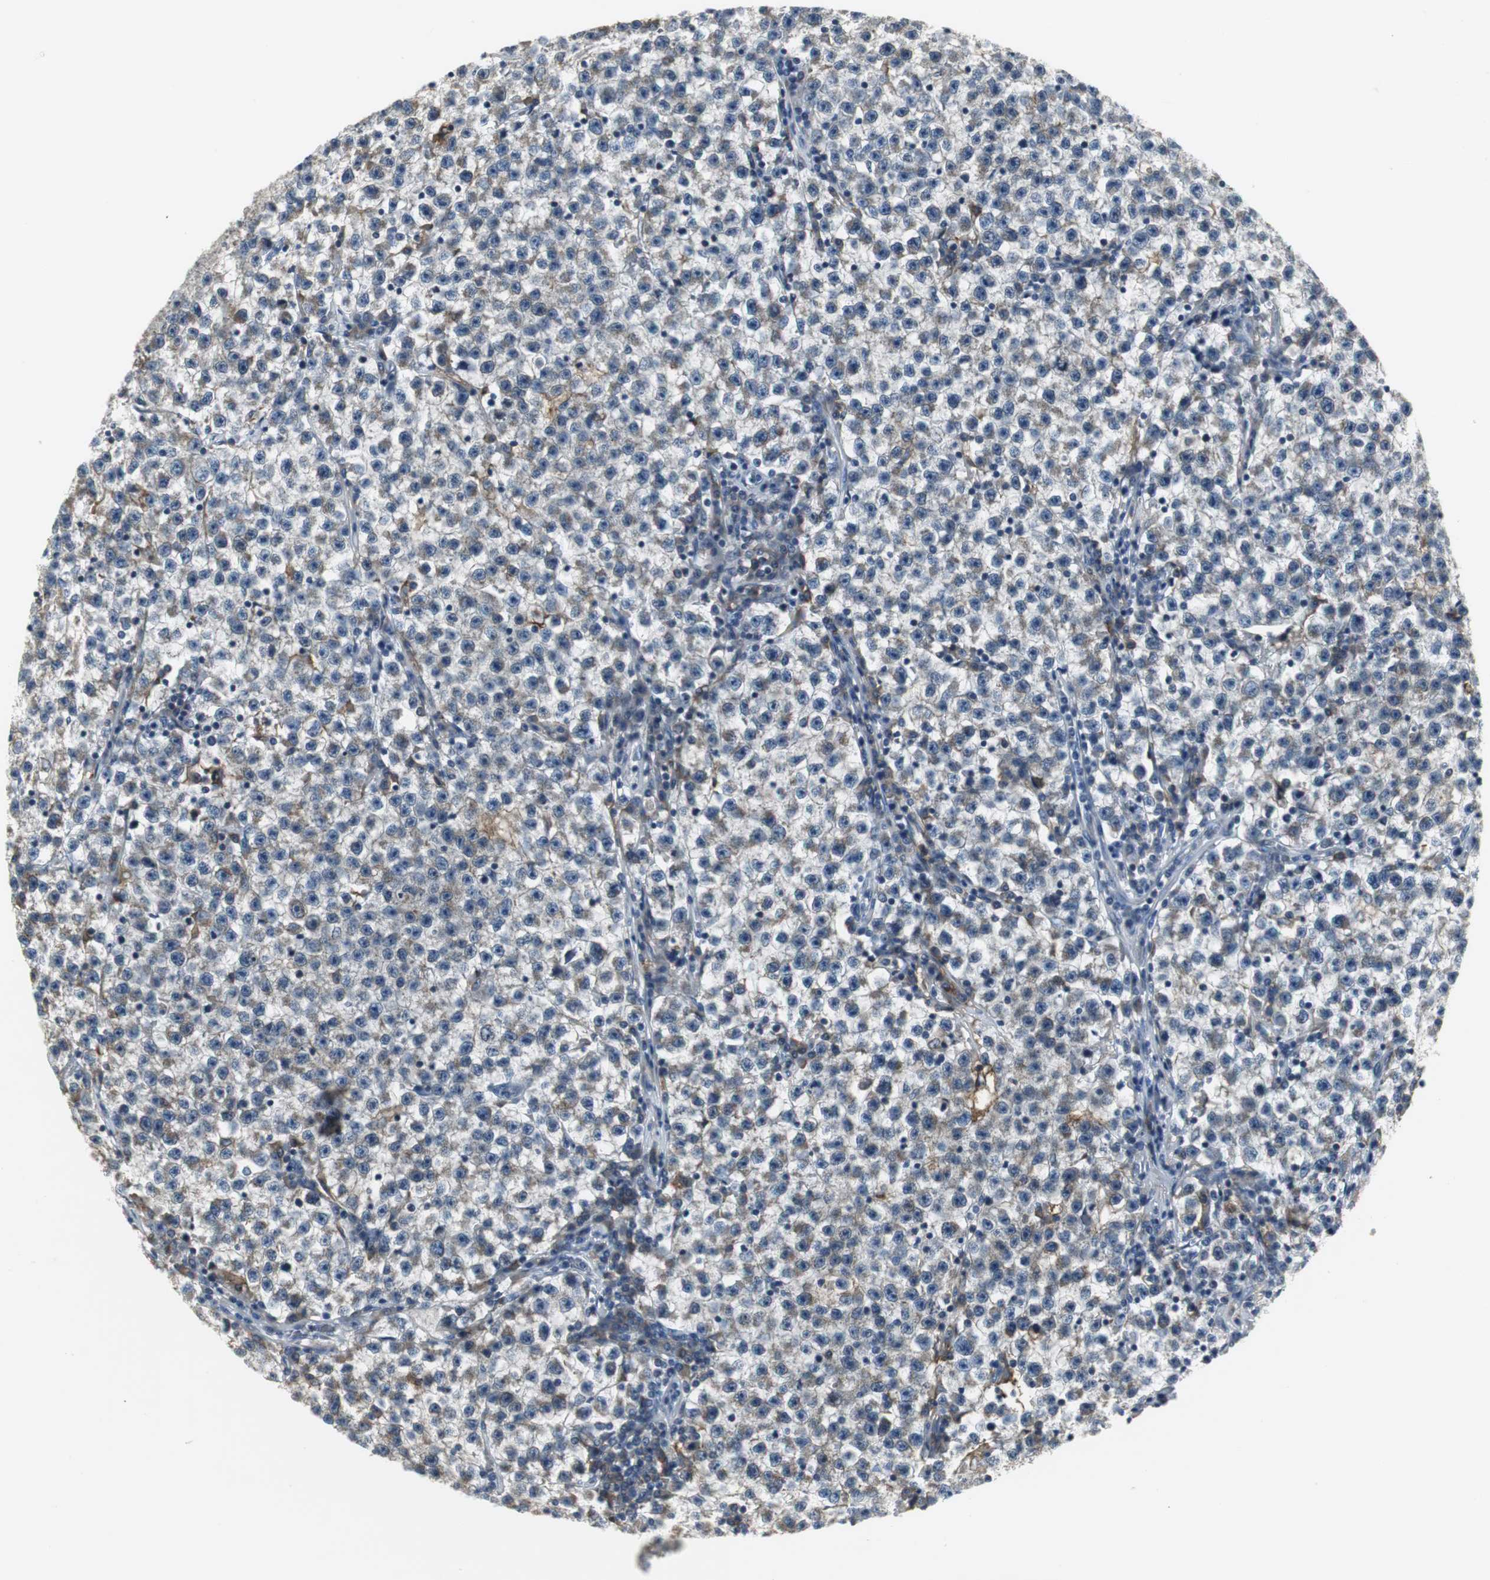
{"staining": {"intensity": "weak", "quantity": "25%-75%", "location": "cytoplasmic/membranous"}, "tissue": "testis cancer", "cell_type": "Tumor cells", "image_type": "cancer", "snomed": [{"axis": "morphology", "description": "Seminoma, NOS"}, {"axis": "topography", "description": "Testis"}], "caption": "Tumor cells exhibit low levels of weak cytoplasmic/membranous positivity in about 25%-75% of cells in testis cancer.", "gene": "SLC2A5", "patient": {"sex": "male", "age": 22}}